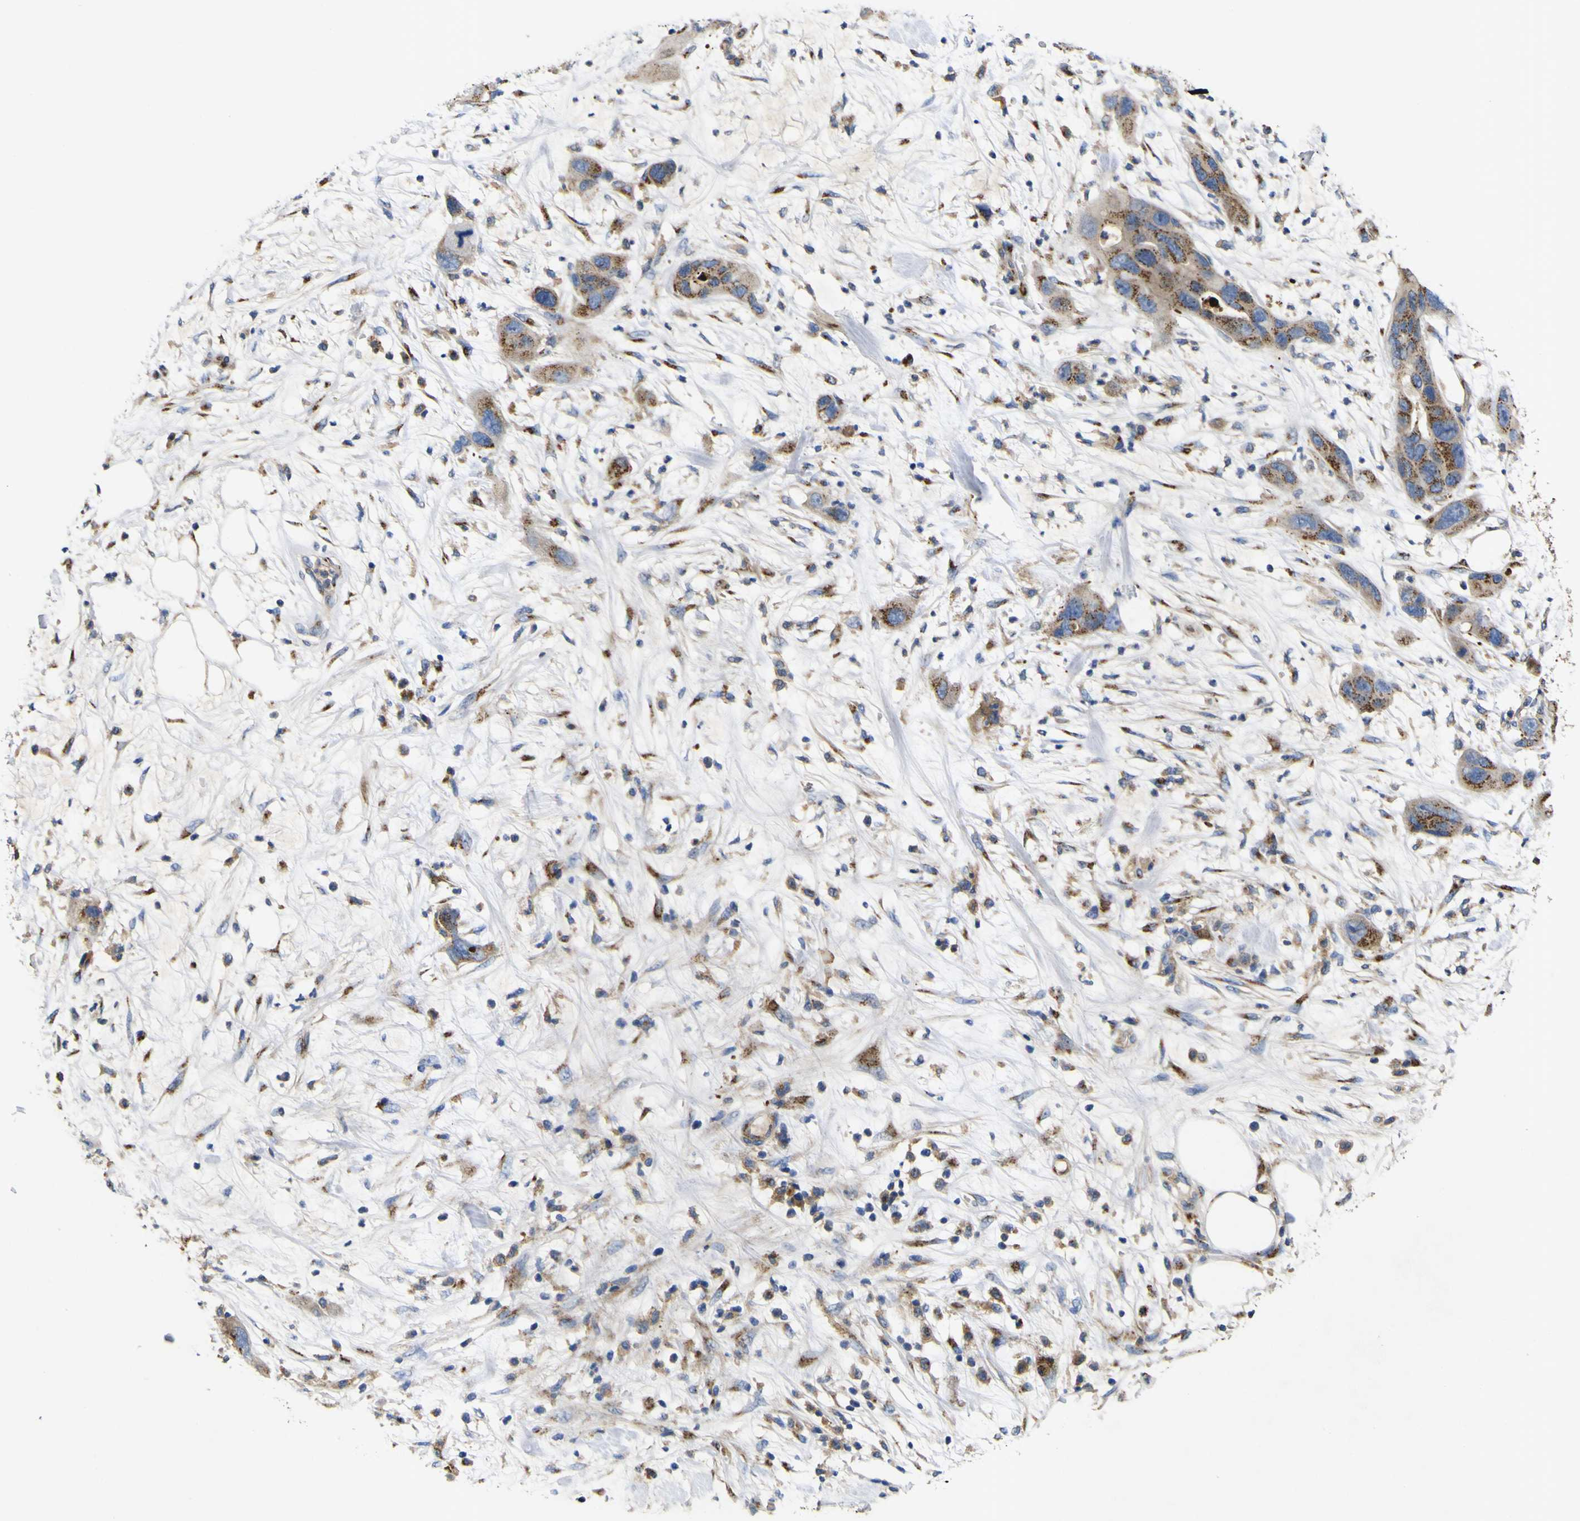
{"staining": {"intensity": "moderate", "quantity": ">75%", "location": "cytoplasmic/membranous"}, "tissue": "pancreatic cancer", "cell_type": "Tumor cells", "image_type": "cancer", "snomed": [{"axis": "morphology", "description": "Adenocarcinoma, NOS"}, {"axis": "topography", "description": "Pancreas"}], "caption": "Immunohistochemistry (DAB (3,3'-diaminobenzidine)) staining of human pancreatic adenocarcinoma reveals moderate cytoplasmic/membranous protein staining in about >75% of tumor cells.", "gene": "COA1", "patient": {"sex": "female", "age": 71}}